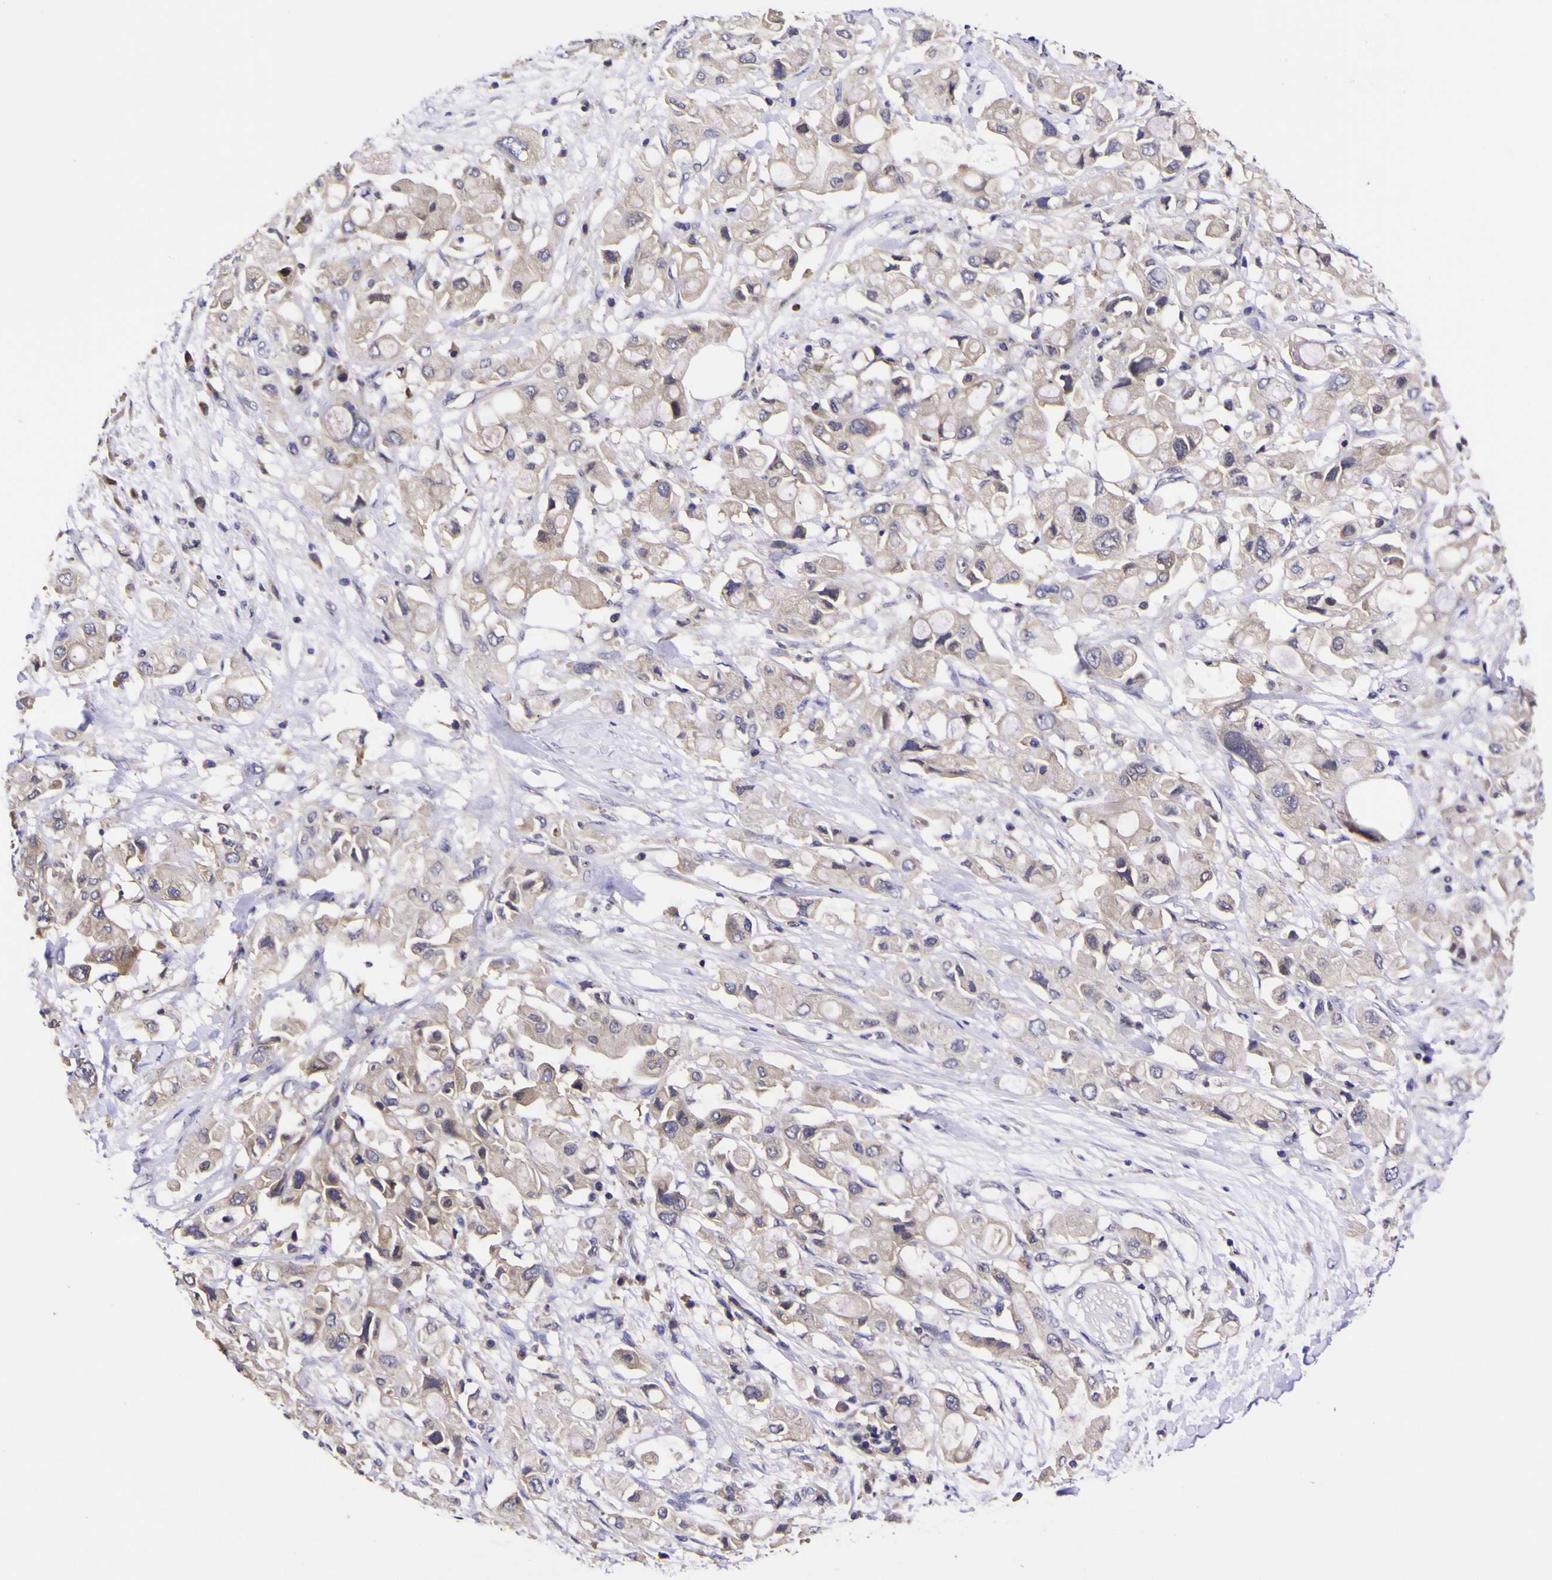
{"staining": {"intensity": "weak", "quantity": ">75%", "location": "cytoplasmic/membranous"}, "tissue": "pancreatic cancer", "cell_type": "Tumor cells", "image_type": "cancer", "snomed": [{"axis": "morphology", "description": "Adenocarcinoma, NOS"}, {"axis": "topography", "description": "Pancreas"}], "caption": "Human pancreatic adenocarcinoma stained with a brown dye reveals weak cytoplasmic/membranous positive staining in approximately >75% of tumor cells.", "gene": "MAPK14", "patient": {"sex": "female", "age": 56}}